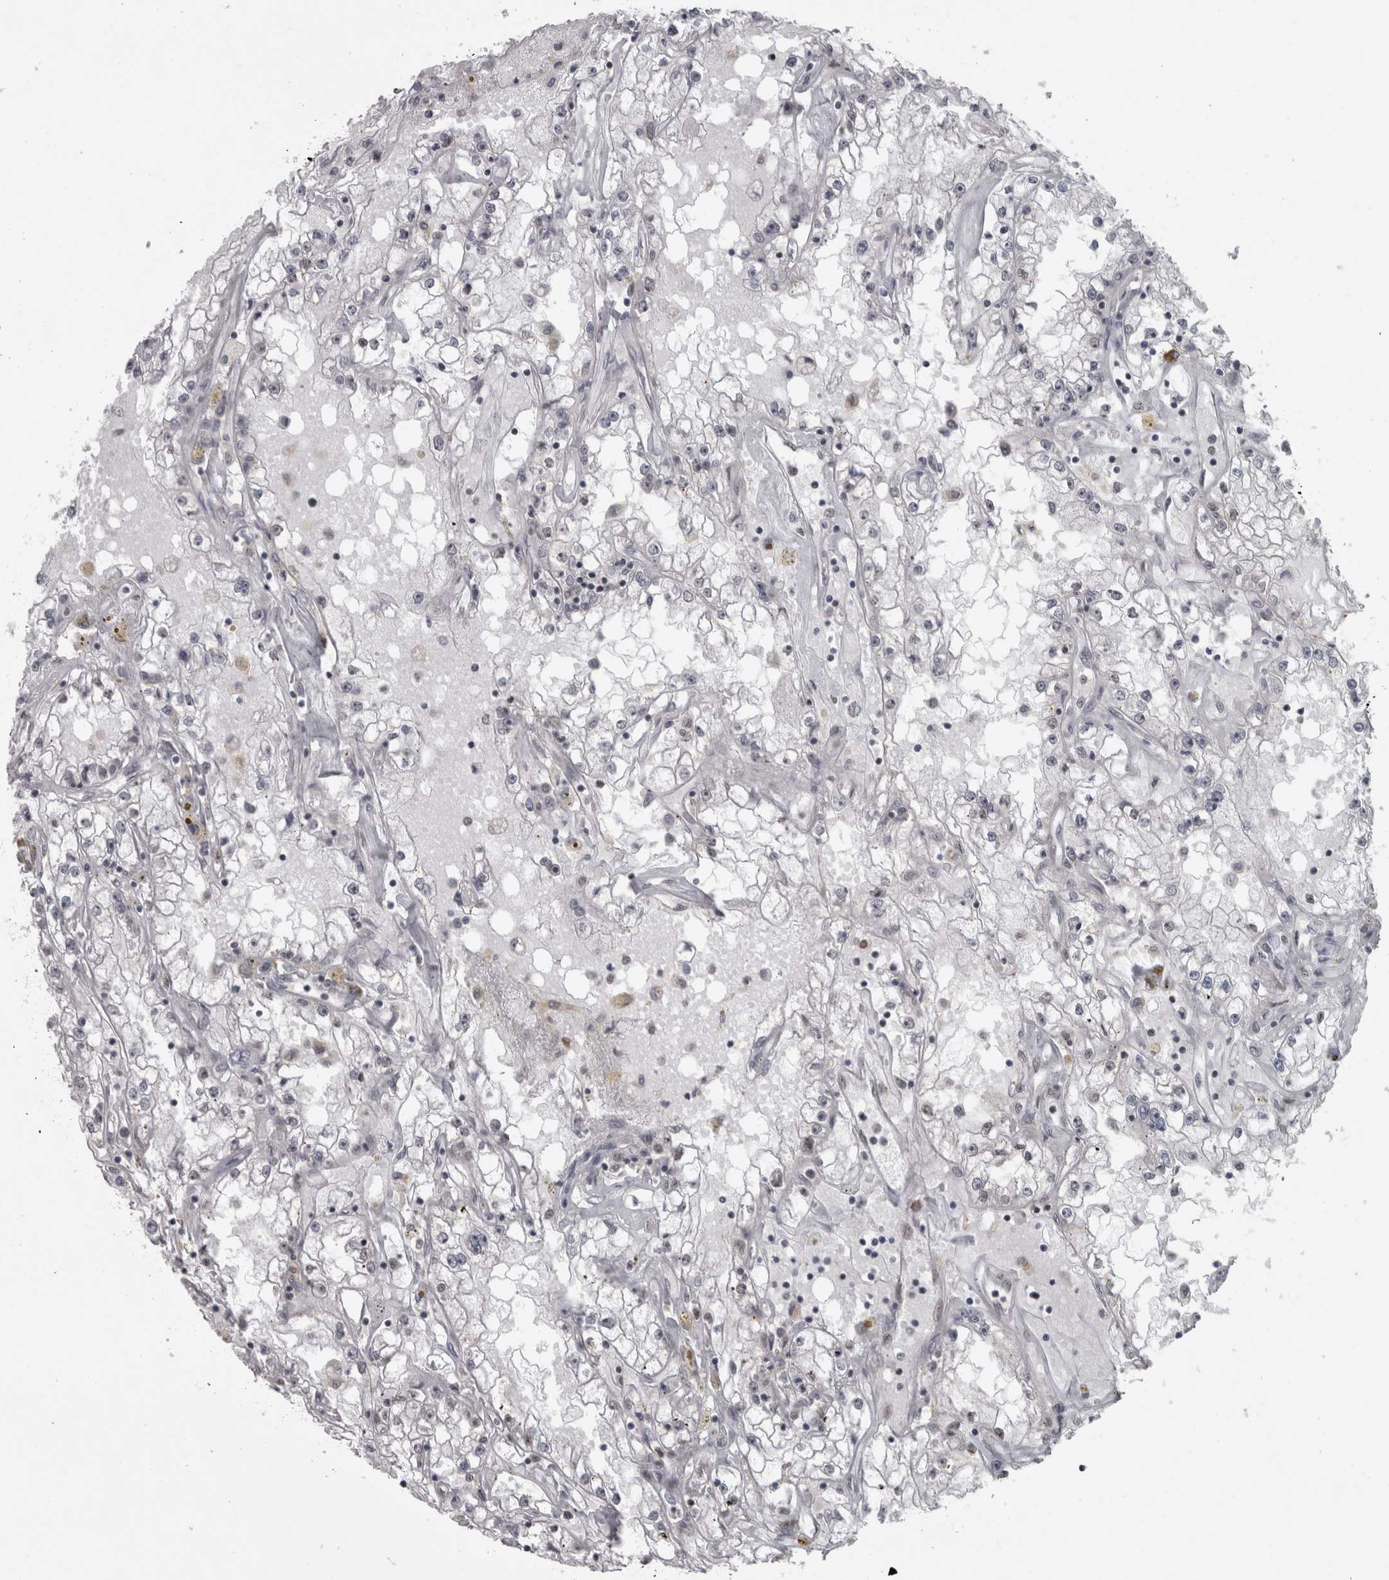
{"staining": {"intensity": "negative", "quantity": "none", "location": "none"}, "tissue": "renal cancer", "cell_type": "Tumor cells", "image_type": "cancer", "snomed": [{"axis": "morphology", "description": "Adenocarcinoma, NOS"}, {"axis": "topography", "description": "Kidney"}], "caption": "The IHC micrograph has no significant positivity in tumor cells of renal cancer tissue.", "gene": "MICU3", "patient": {"sex": "male", "age": 56}}